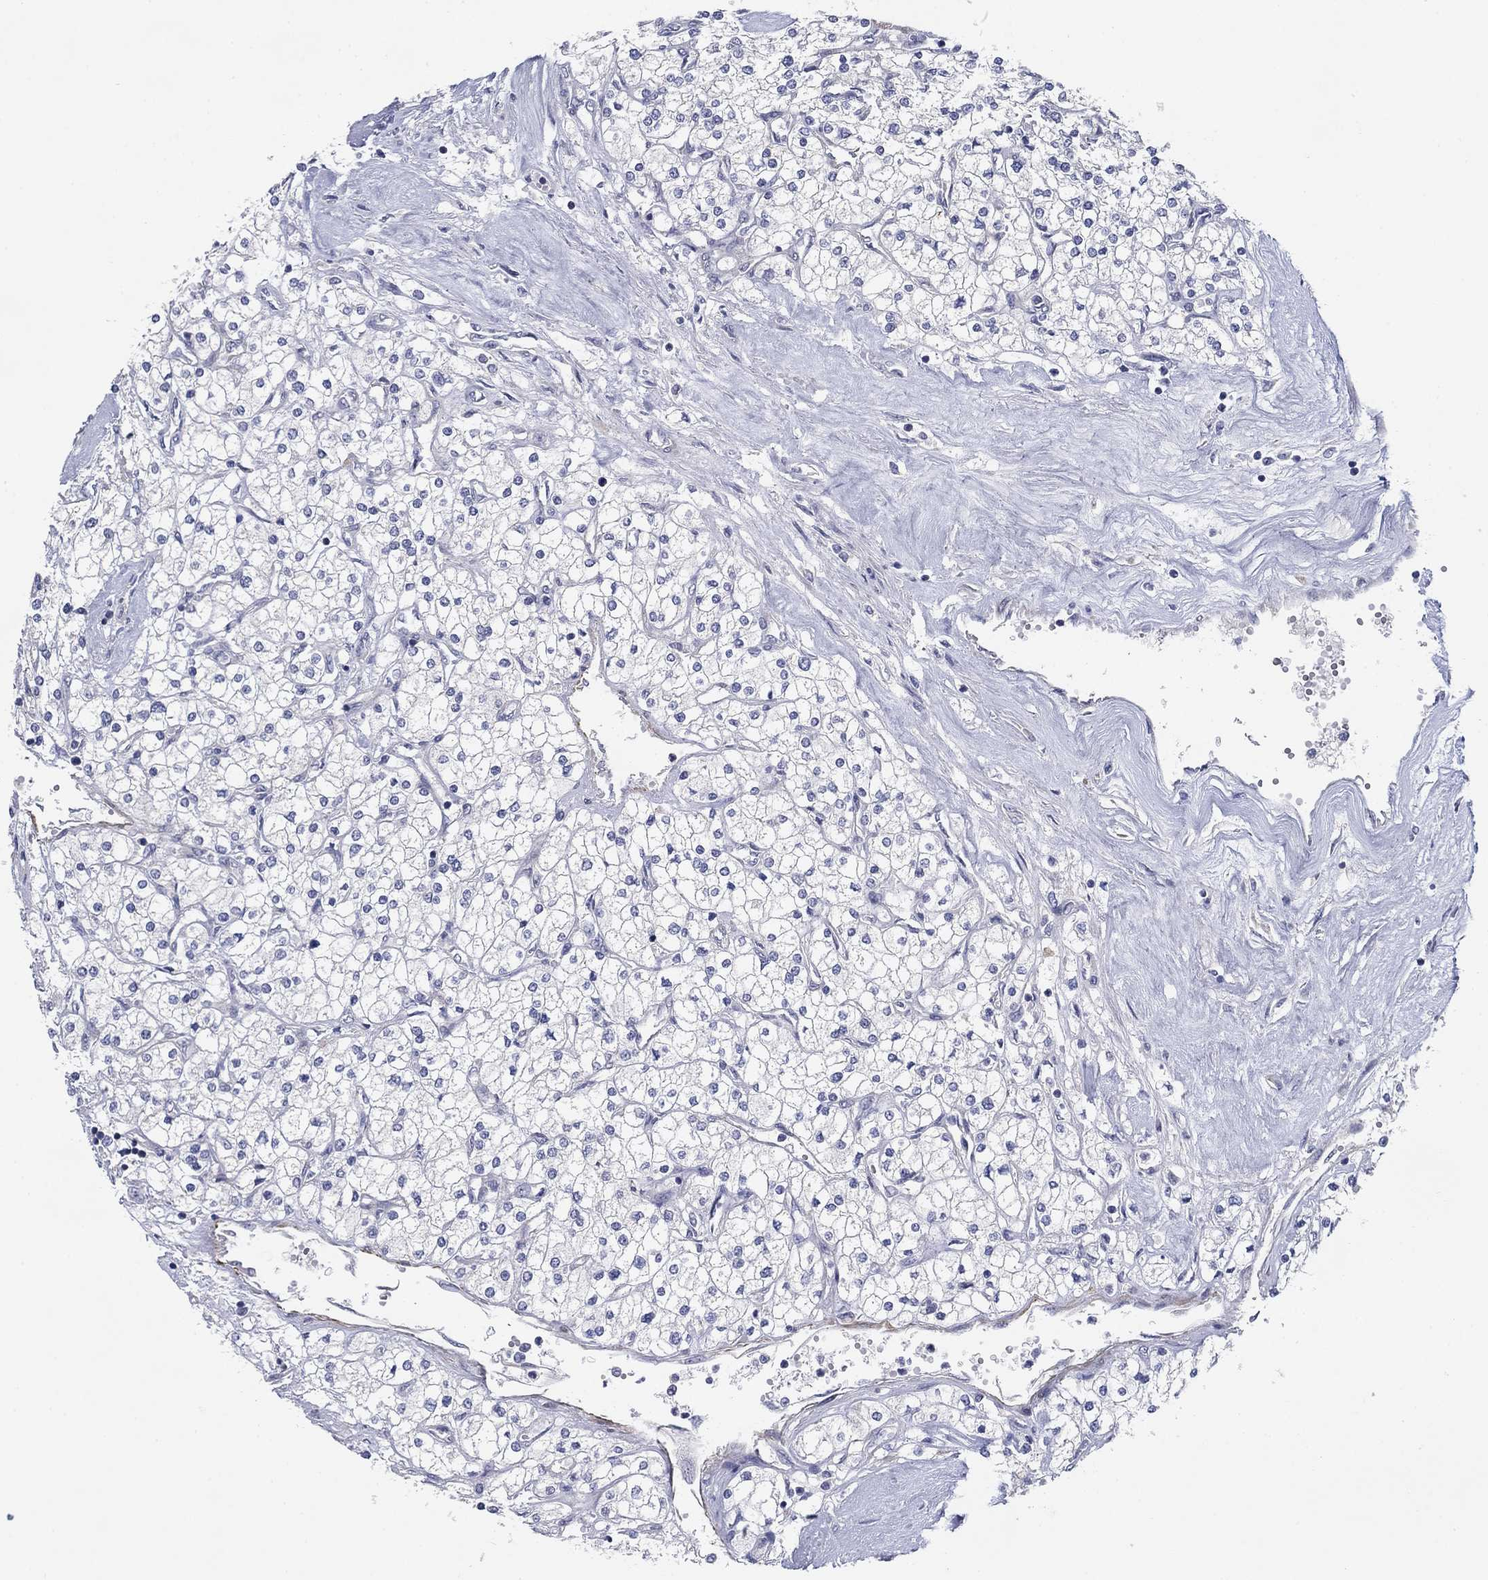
{"staining": {"intensity": "negative", "quantity": "none", "location": "none"}, "tissue": "renal cancer", "cell_type": "Tumor cells", "image_type": "cancer", "snomed": [{"axis": "morphology", "description": "Adenocarcinoma, NOS"}, {"axis": "topography", "description": "Kidney"}], "caption": "Immunohistochemical staining of human renal cancer exhibits no significant expression in tumor cells. Brightfield microscopy of immunohistochemistry (IHC) stained with DAB (brown) and hematoxylin (blue), captured at high magnification.", "gene": "GRK7", "patient": {"sex": "male", "age": 80}}